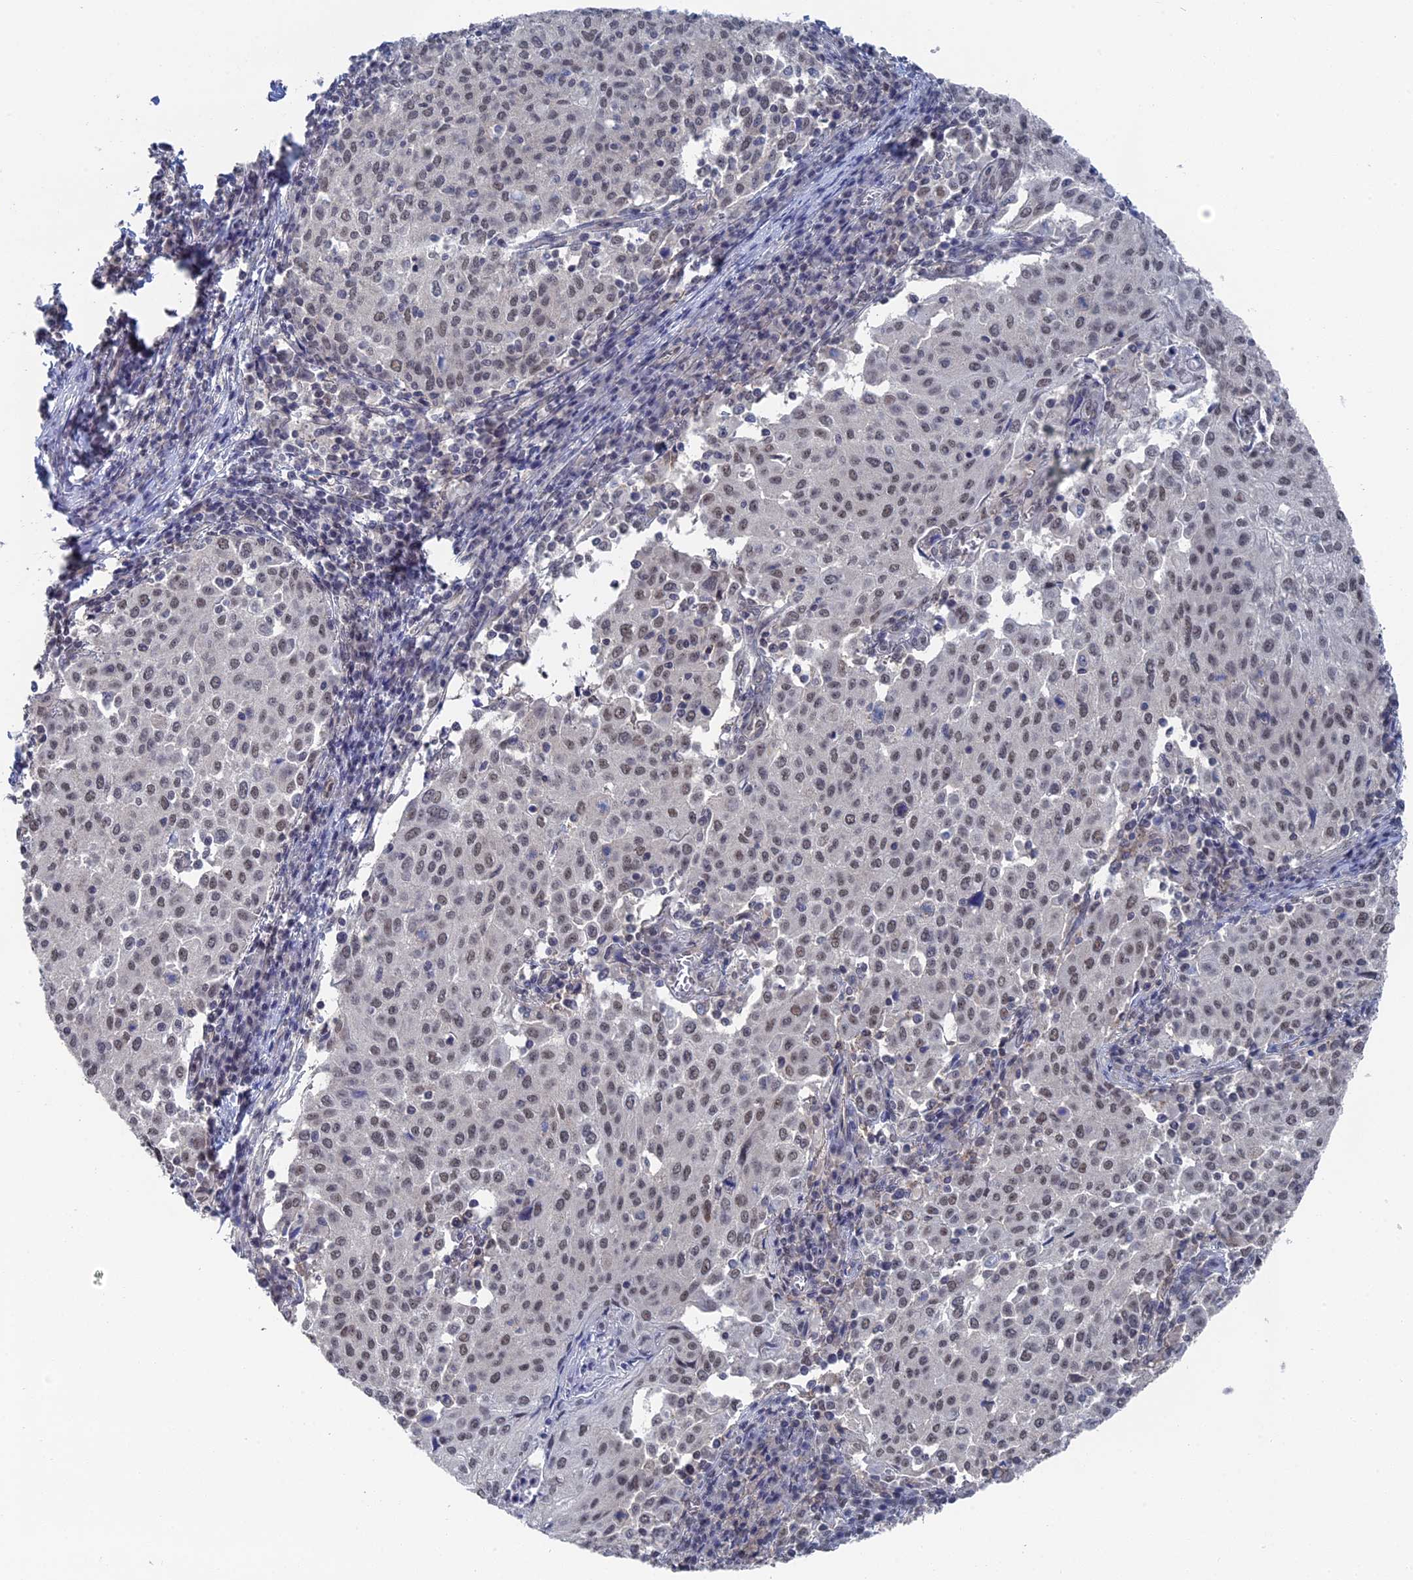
{"staining": {"intensity": "weak", "quantity": "25%-75%", "location": "nuclear"}, "tissue": "cervical cancer", "cell_type": "Tumor cells", "image_type": "cancer", "snomed": [{"axis": "morphology", "description": "Squamous cell carcinoma, NOS"}, {"axis": "topography", "description": "Cervix"}], "caption": "Human cervical cancer stained with a protein marker exhibits weak staining in tumor cells.", "gene": "TSSC4", "patient": {"sex": "female", "age": 46}}